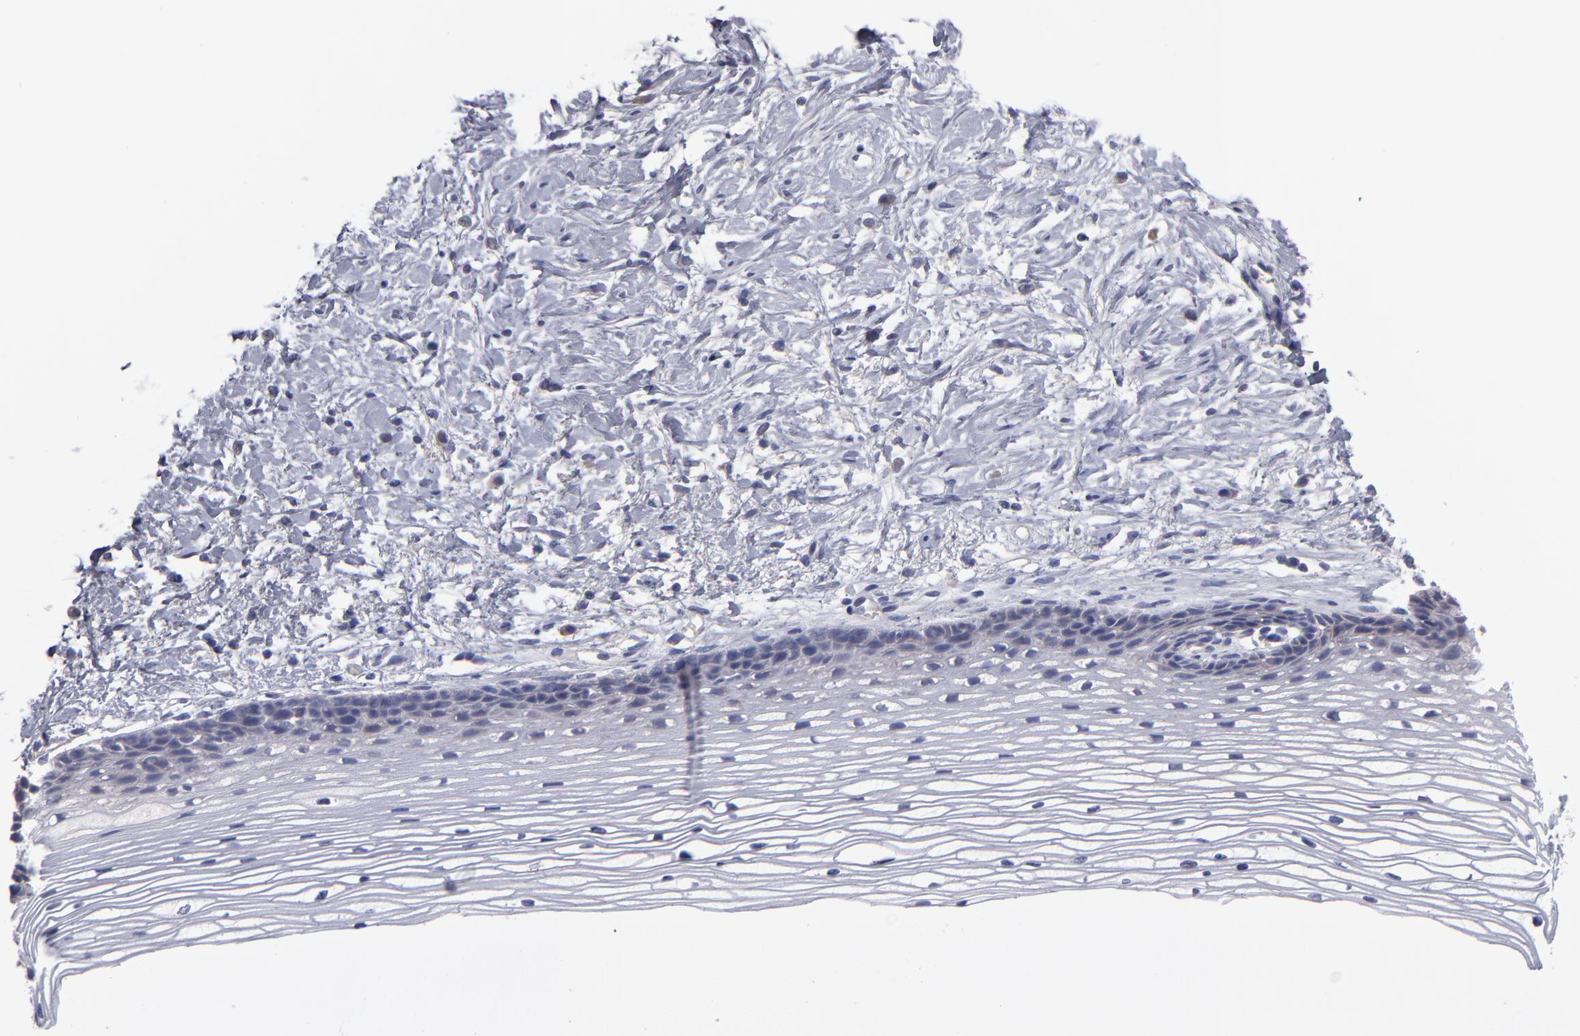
{"staining": {"intensity": "weak", "quantity": ">75%", "location": "cytoplasmic/membranous"}, "tissue": "cervix", "cell_type": "Glandular cells", "image_type": "normal", "snomed": [{"axis": "morphology", "description": "Normal tissue, NOS"}, {"axis": "topography", "description": "Cervix"}], "caption": "Immunohistochemistry of benign cervix demonstrates low levels of weak cytoplasmic/membranous expression in about >75% of glandular cells.", "gene": "SLMAP", "patient": {"sex": "female", "age": 77}}